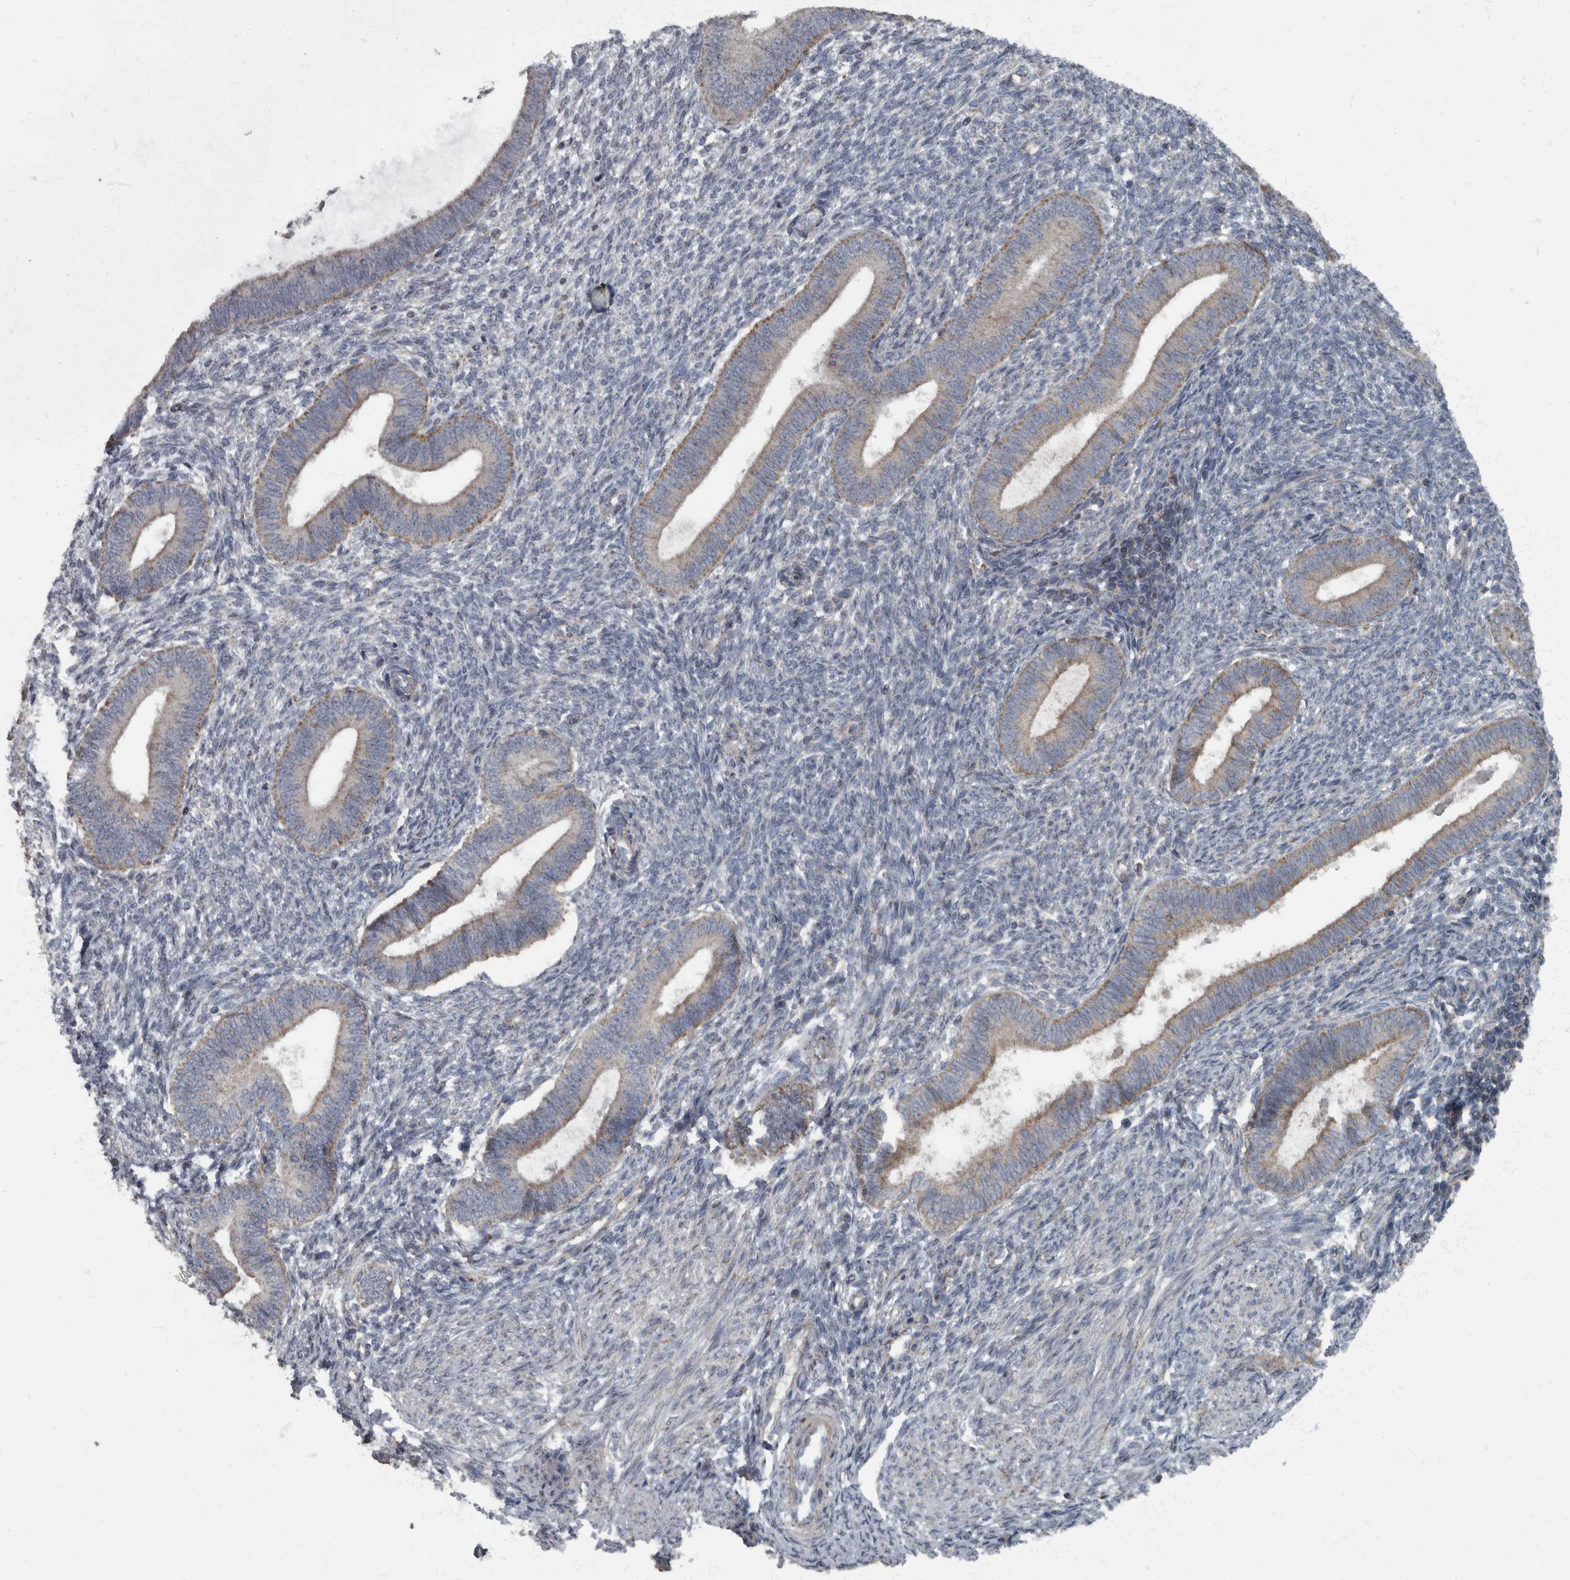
{"staining": {"intensity": "weak", "quantity": "<25%", "location": "cytoplasmic/membranous"}, "tissue": "endometrium", "cell_type": "Cells in endometrial stroma", "image_type": "normal", "snomed": [{"axis": "morphology", "description": "Normal tissue, NOS"}, {"axis": "topography", "description": "Endometrium"}], "caption": "Immunohistochemistry (IHC) of normal endometrium exhibits no expression in cells in endometrial stroma.", "gene": "RABGGTB", "patient": {"sex": "female", "age": 46}}